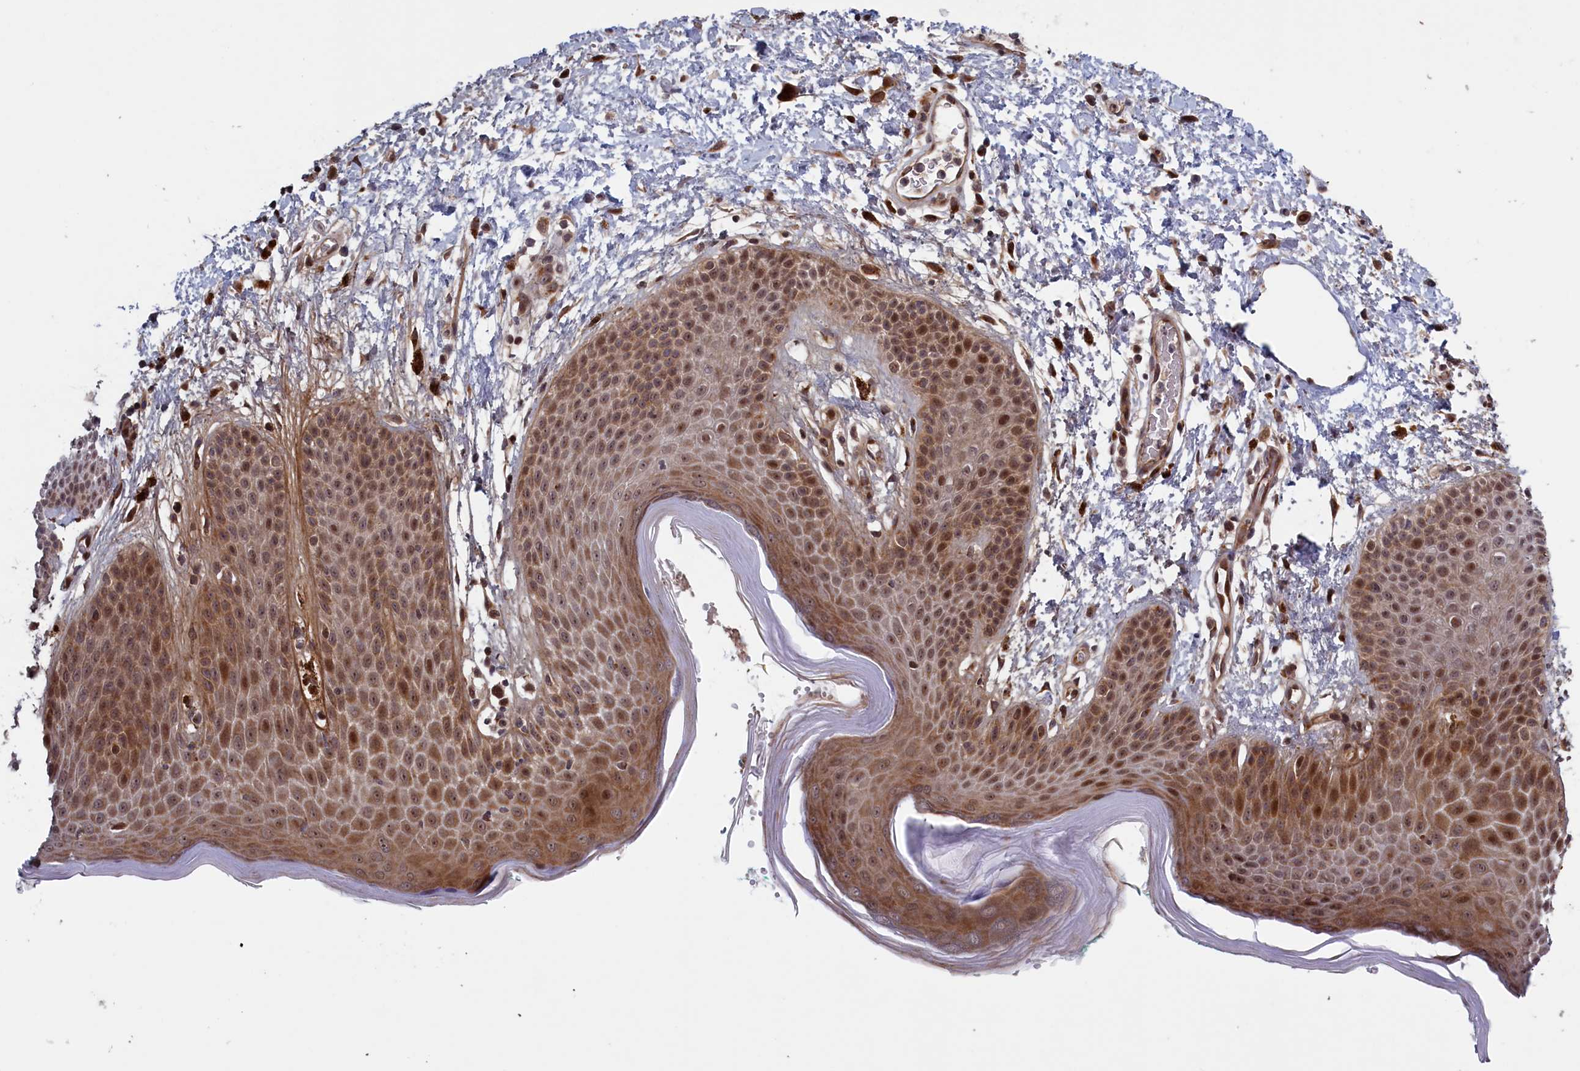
{"staining": {"intensity": "moderate", "quantity": "25%-75%", "location": "cytoplasmic/membranous,nuclear"}, "tissue": "skin", "cell_type": "Epidermal cells", "image_type": "normal", "snomed": [{"axis": "morphology", "description": "Normal tissue, NOS"}, {"axis": "topography", "description": "Anal"}], "caption": "Moderate cytoplasmic/membranous,nuclear protein staining is present in approximately 25%-75% of epidermal cells in skin. The protein is stained brown, and the nuclei are stained in blue (DAB (3,3'-diaminobenzidine) IHC with brightfield microscopy, high magnification).", "gene": "LSG1", "patient": {"sex": "male", "age": 74}}